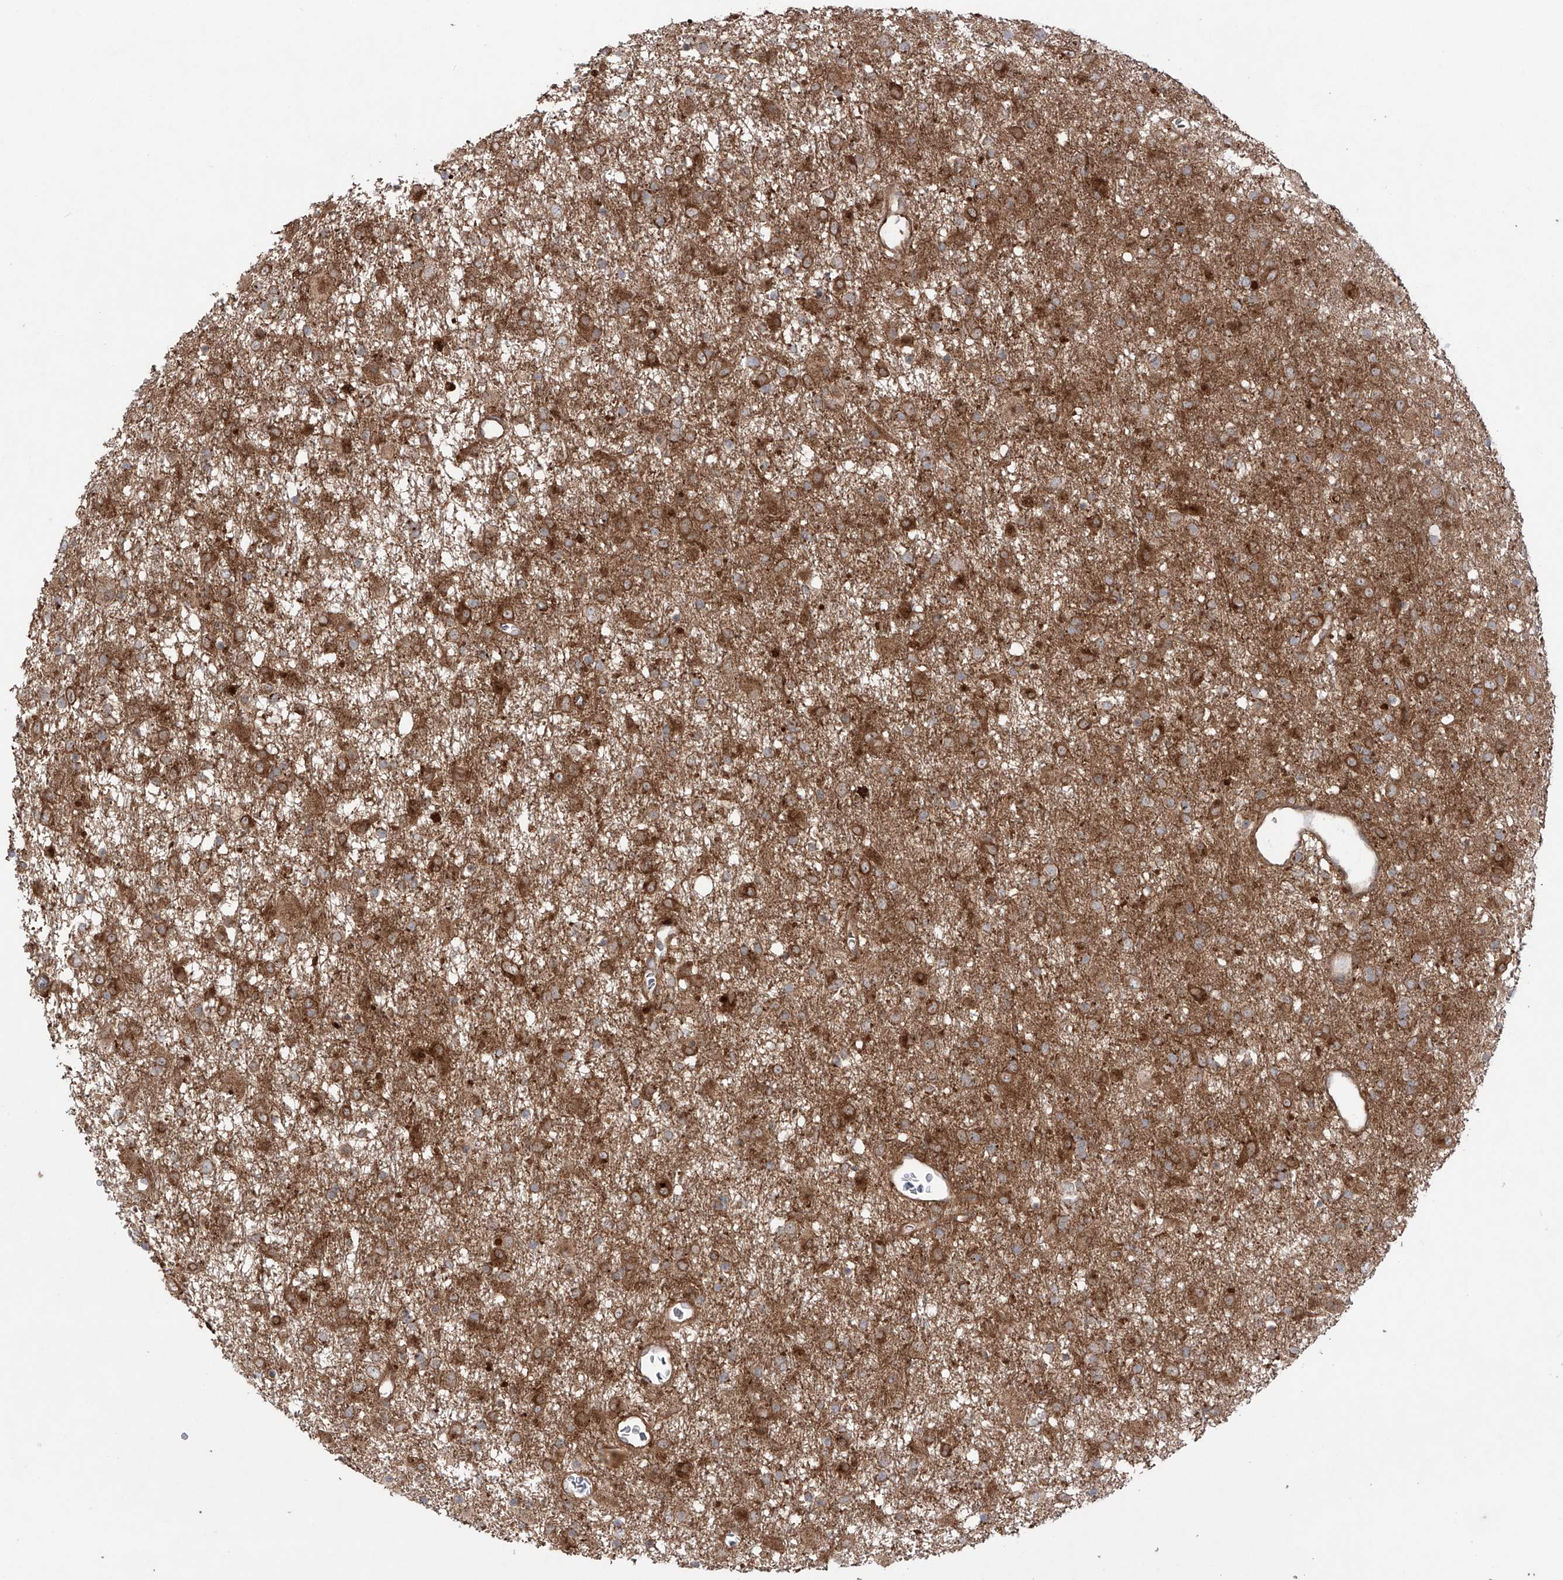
{"staining": {"intensity": "strong", "quantity": ">75%", "location": "cytoplasmic/membranous"}, "tissue": "glioma", "cell_type": "Tumor cells", "image_type": "cancer", "snomed": [{"axis": "morphology", "description": "Glioma, malignant, Low grade"}, {"axis": "topography", "description": "Brain"}], "caption": "Protein staining by IHC shows strong cytoplasmic/membranous expression in about >75% of tumor cells in malignant glioma (low-grade). Nuclei are stained in blue.", "gene": "YKT6", "patient": {"sex": "male", "age": 65}}